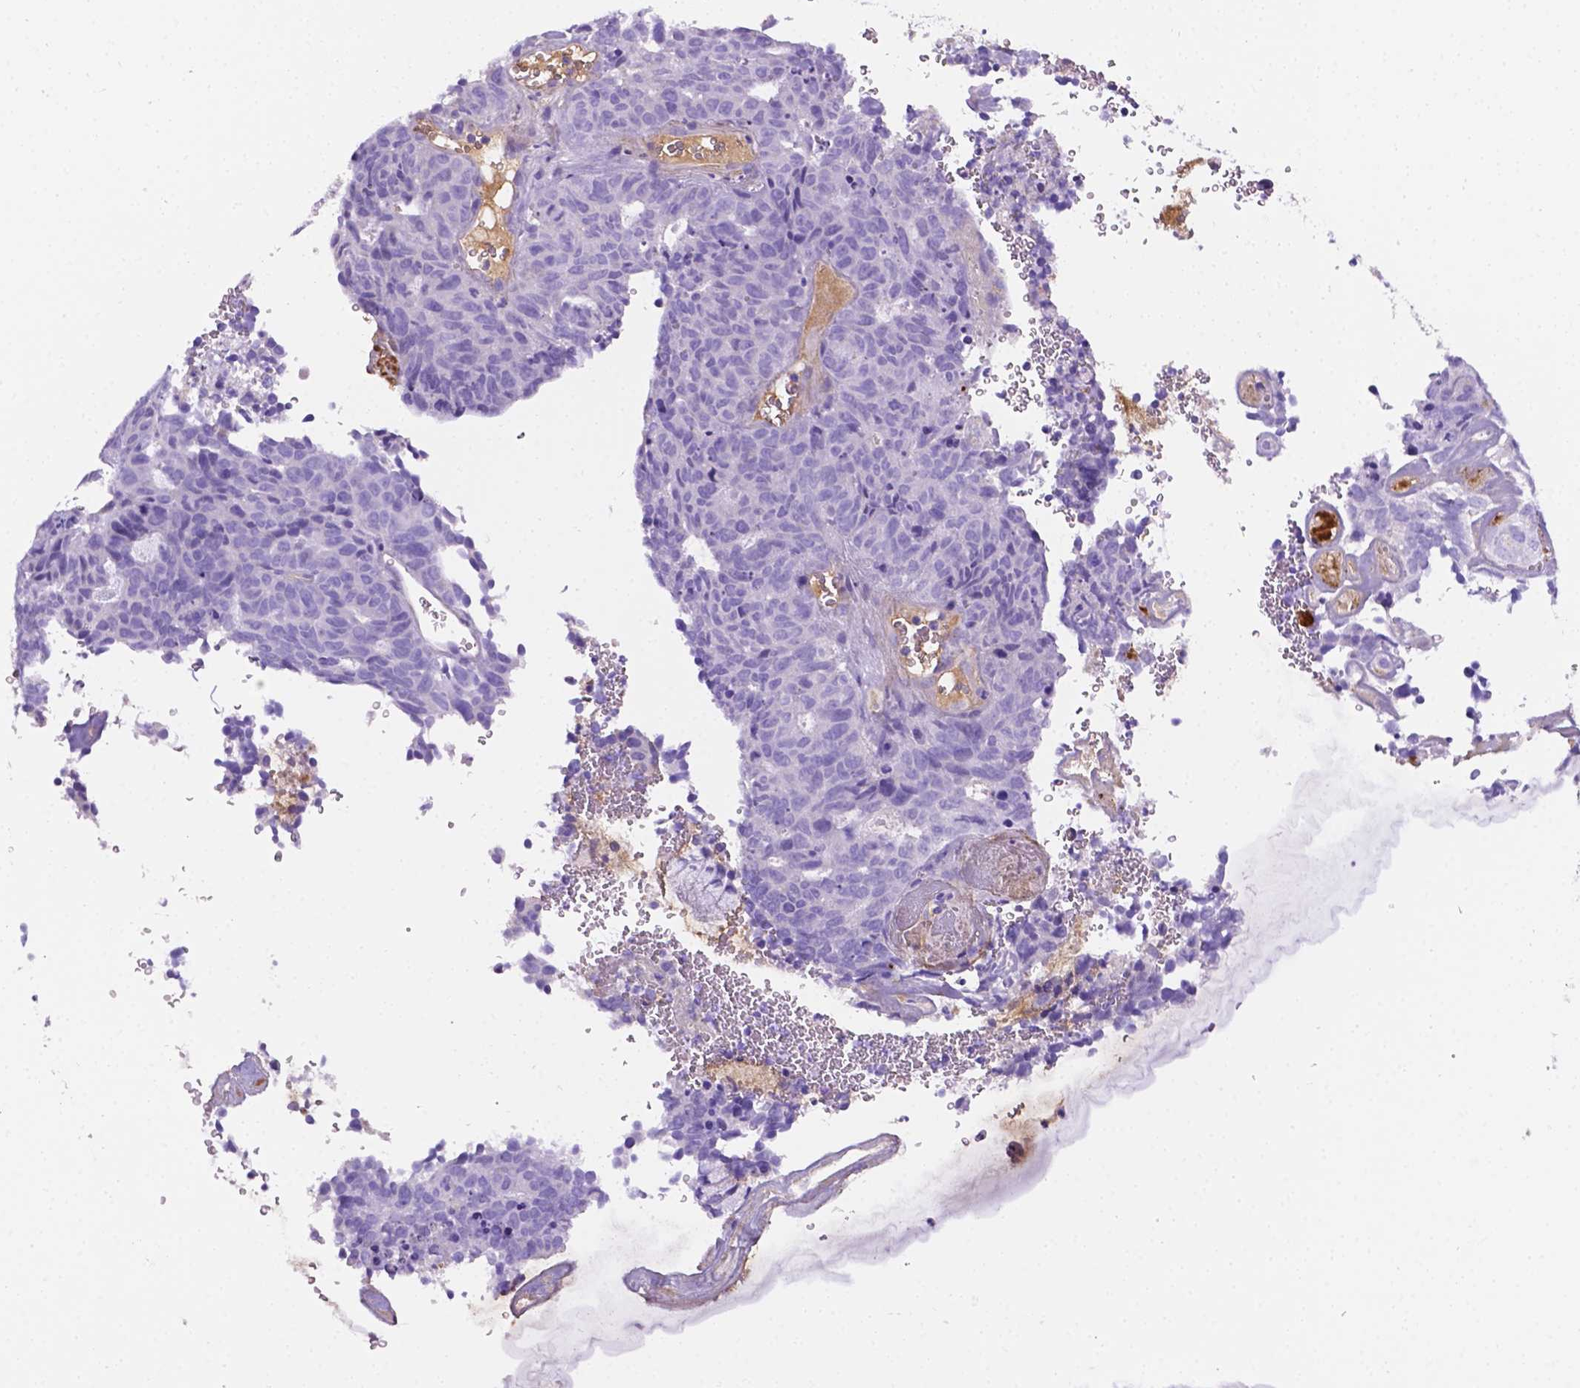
{"staining": {"intensity": "negative", "quantity": "none", "location": "none"}, "tissue": "cervical cancer", "cell_type": "Tumor cells", "image_type": "cancer", "snomed": [{"axis": "morphology", "description": "Adenocarcinoma, NOS"}, {"axis": "topography", "description": "Cervix"}], "caption": "There is no significant expression in tumor cells of cervical adenocarcinoma.", "gene": "APOE", "patient": {"sex": "female", "age": 38}}